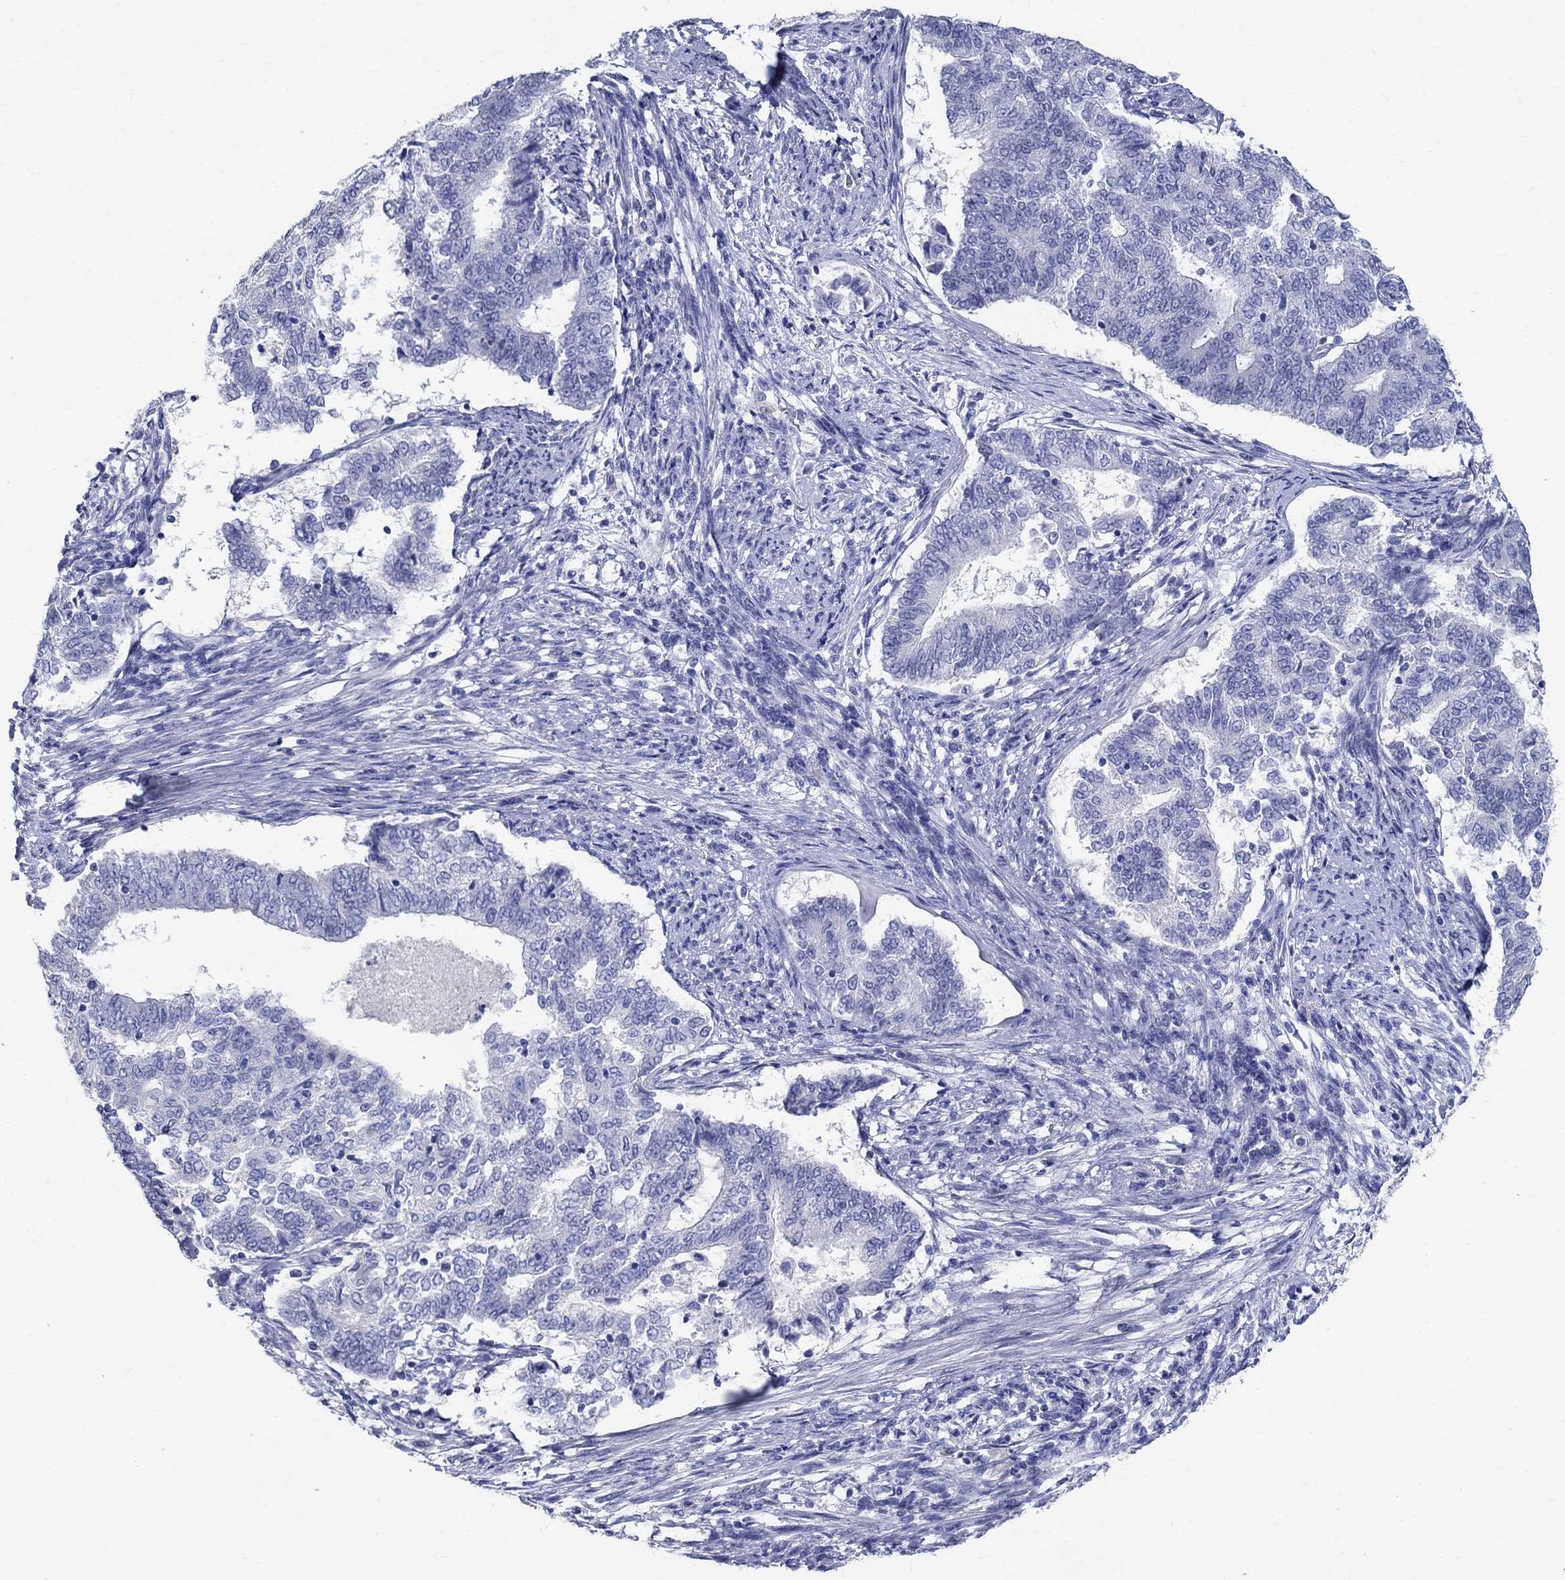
{"staining": {"intensity": "negative", "quantity": "none", "location": "none"}, "tissue": "endometrial cancer", "cell_type": "Tumor cells", "image_type": "cancer", "snomed": [{"axis": "morphology", "description": "Adenocarcinoma, NOS"}, {"axis": "topography", "description": "Endometrium"}], "caption": "DAB (3,3'-diaminobenzidine) immunohistochemical staining of endometrial cancer (adenocarcinoma) exhibits no significant staining in tumor cells.", "gene": "SOX2", "patient": {"sex": "female", "age": 65}}